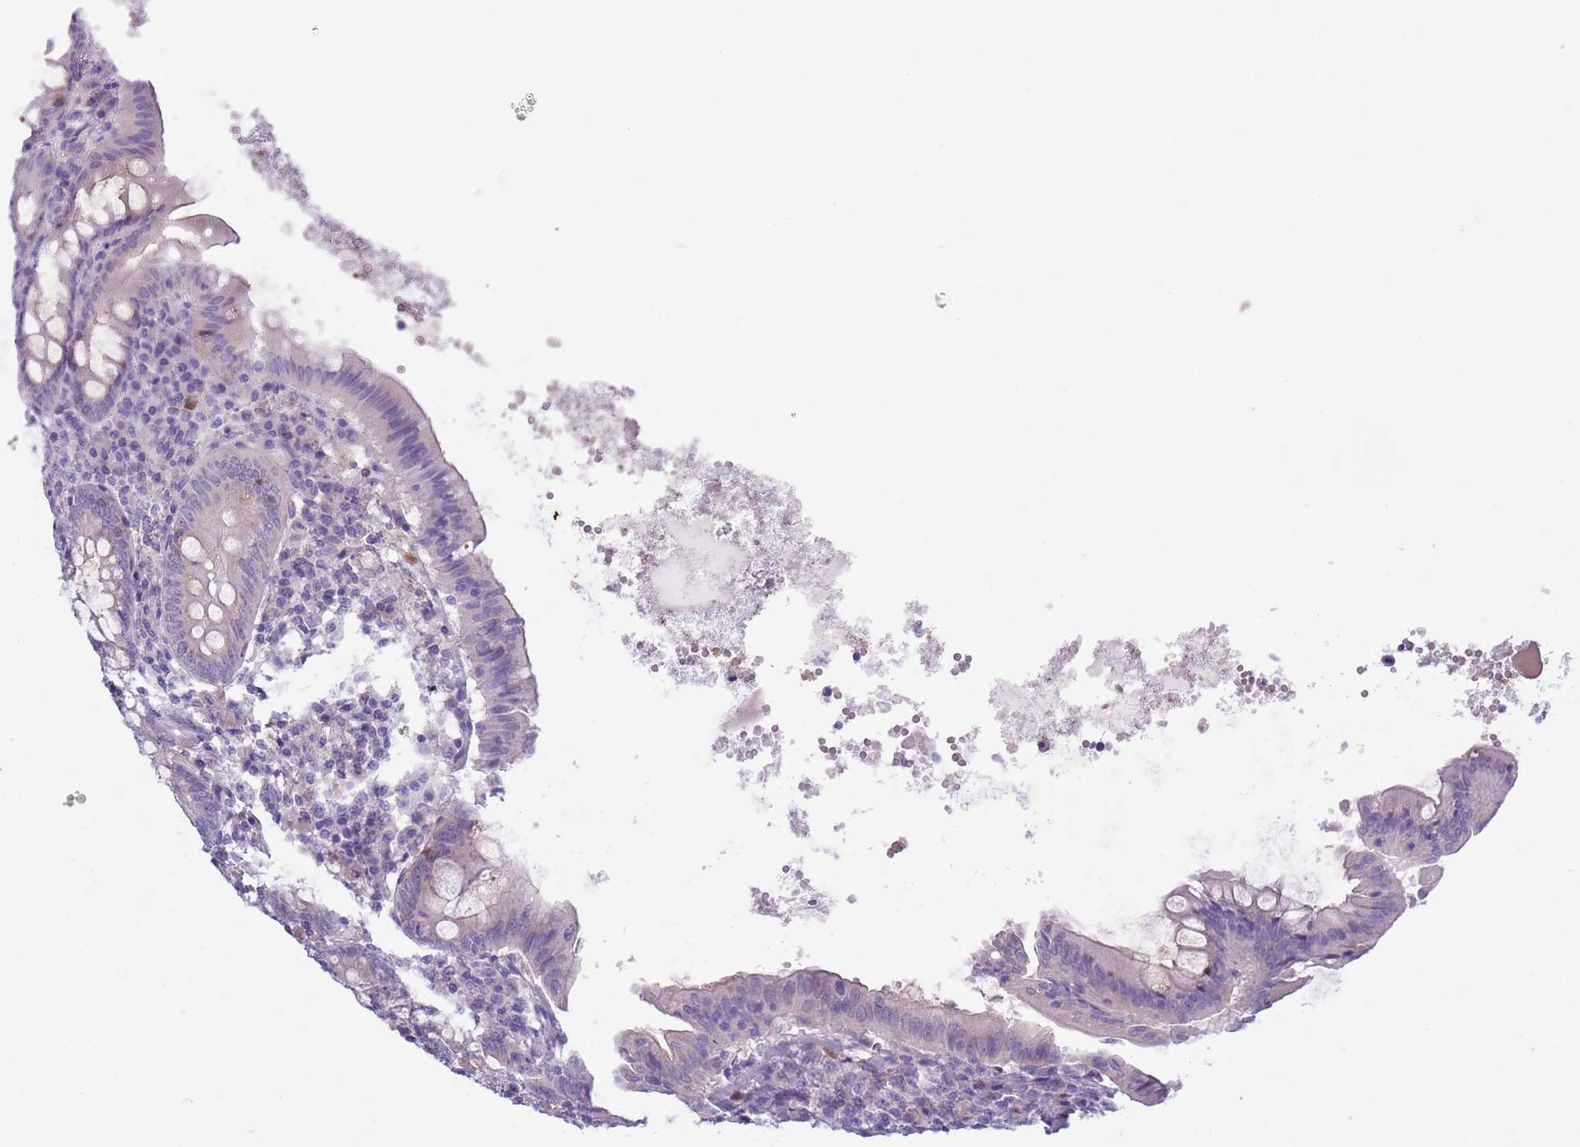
{"staining": {"intensity": "moderate", "quantity": "<25%", "location": "cytoplasmic/membranous"}, "tissue": "appendix", "cell_type": "Glandular cells", "image_type": "normal", "snomed": [{"axis": "morphology", "description": "Normal tissue, NOS"}, {"axis": "topography", "description": "Appendix"}], "caption": "High-magnification brightfield microscopy of normal appendix stained with DAB (3,3'-diaminobenzidine) (brown) and counterstained with hematoxylin (blue). glandular cells exhibit moderate cytoplasmic/membranous positivity is appreciated in approximately<25% of cells.", "gene": "ZFP2", "patient": {"sex": "female", "age": 54}}